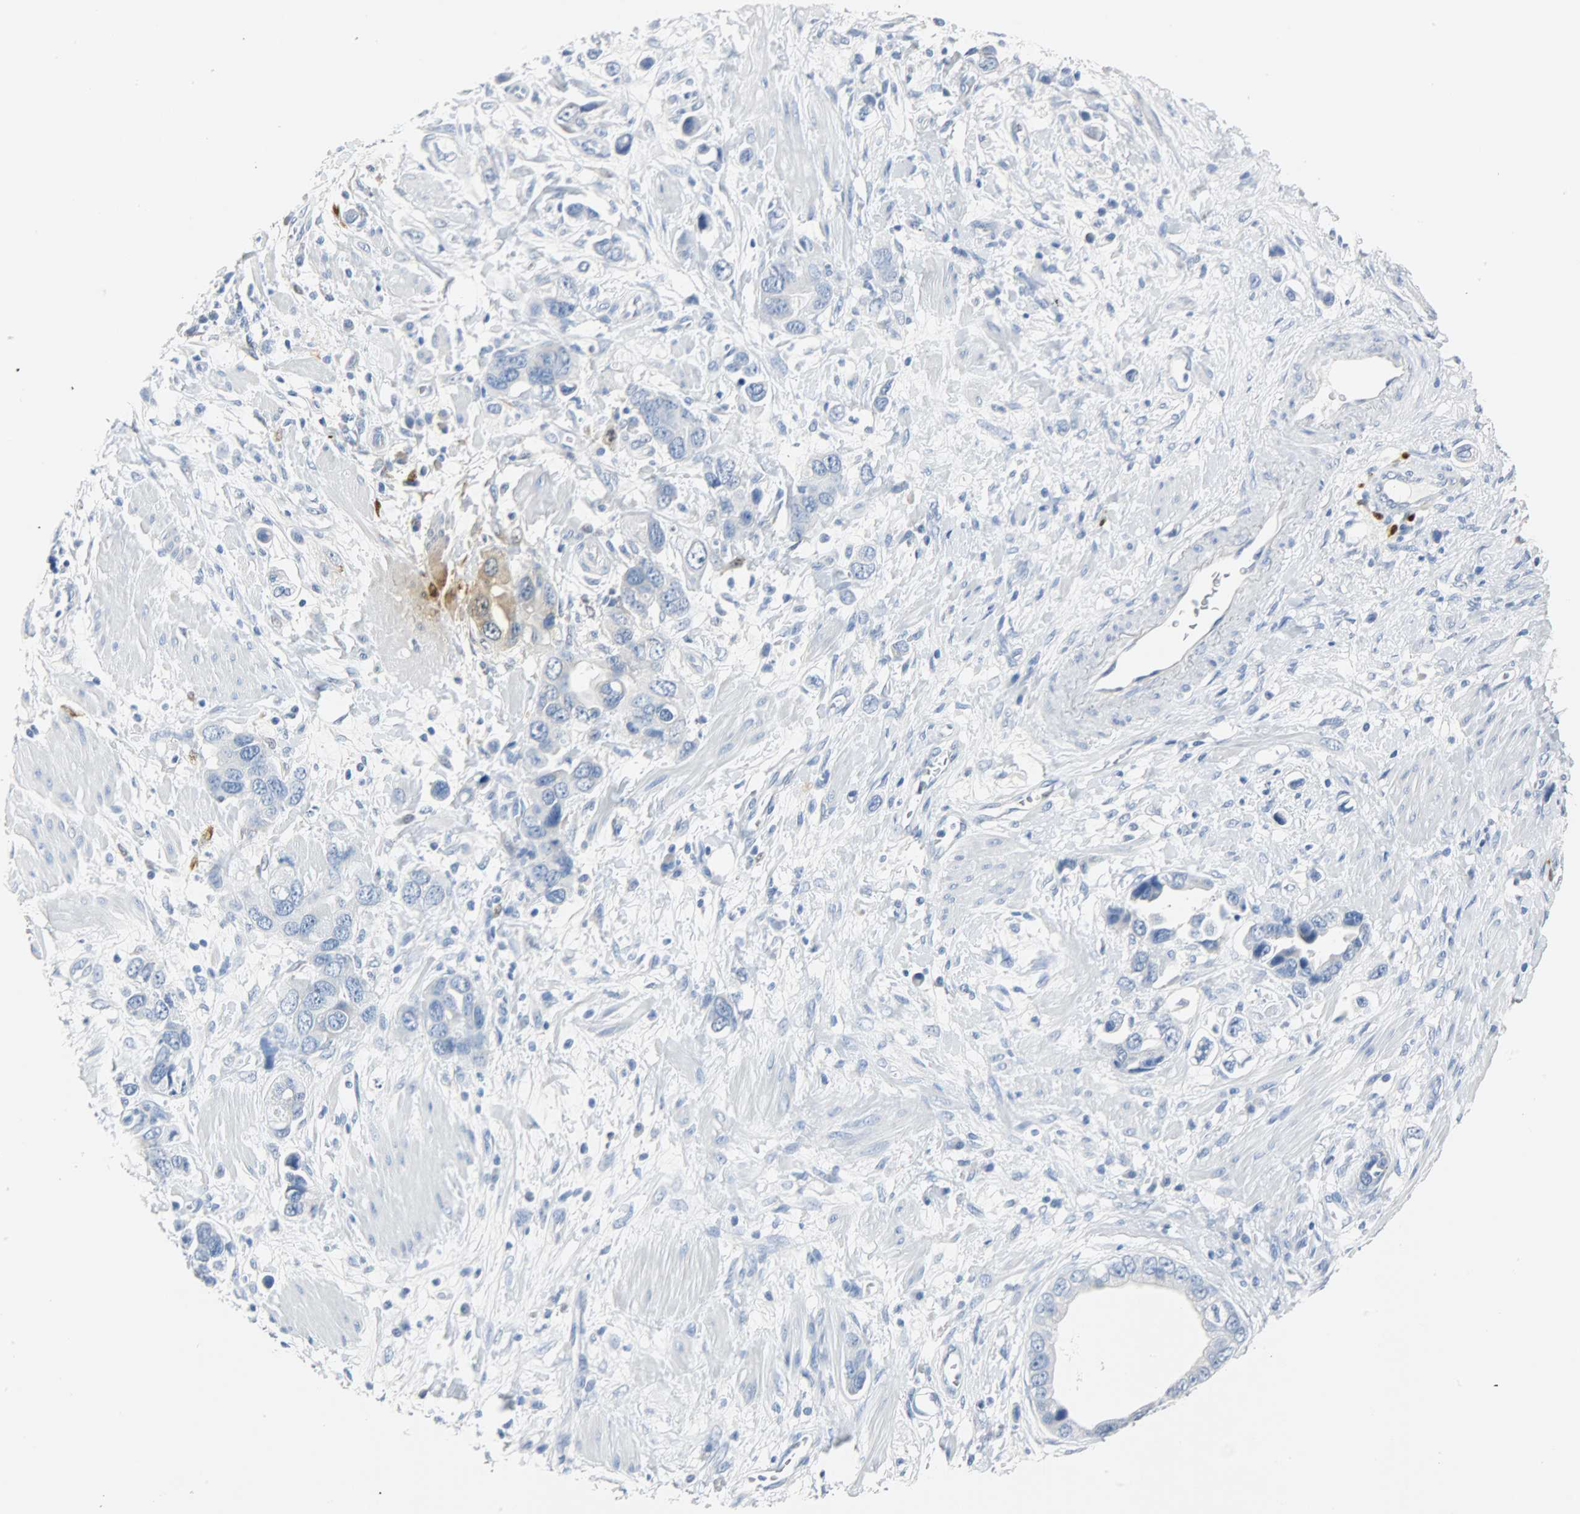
{"staining": {"intensity": "negative", "quantity": "none", "location": "none"}, "tissue": "stomach cancer", "cell_type": "Tumor cells", "image_type": "cancer", "snomed": [{"axis": "morphology", "description": "Adenocarcinoma, NOS"}, {"axis": "topography", "description": "Stomach, lower"}], "caption": "Immunohistochemistry of stomach cancer (adenocarcinoma) demonstrates no positivity in tumor cells. (Stains: DAB immunohistochemistry (IHC) with hematoxylin counter stain, Microscopy: brightfield microscopy at high magnification).", "gene": "CA3", "patient": {"sex": "female", "age": 93}}